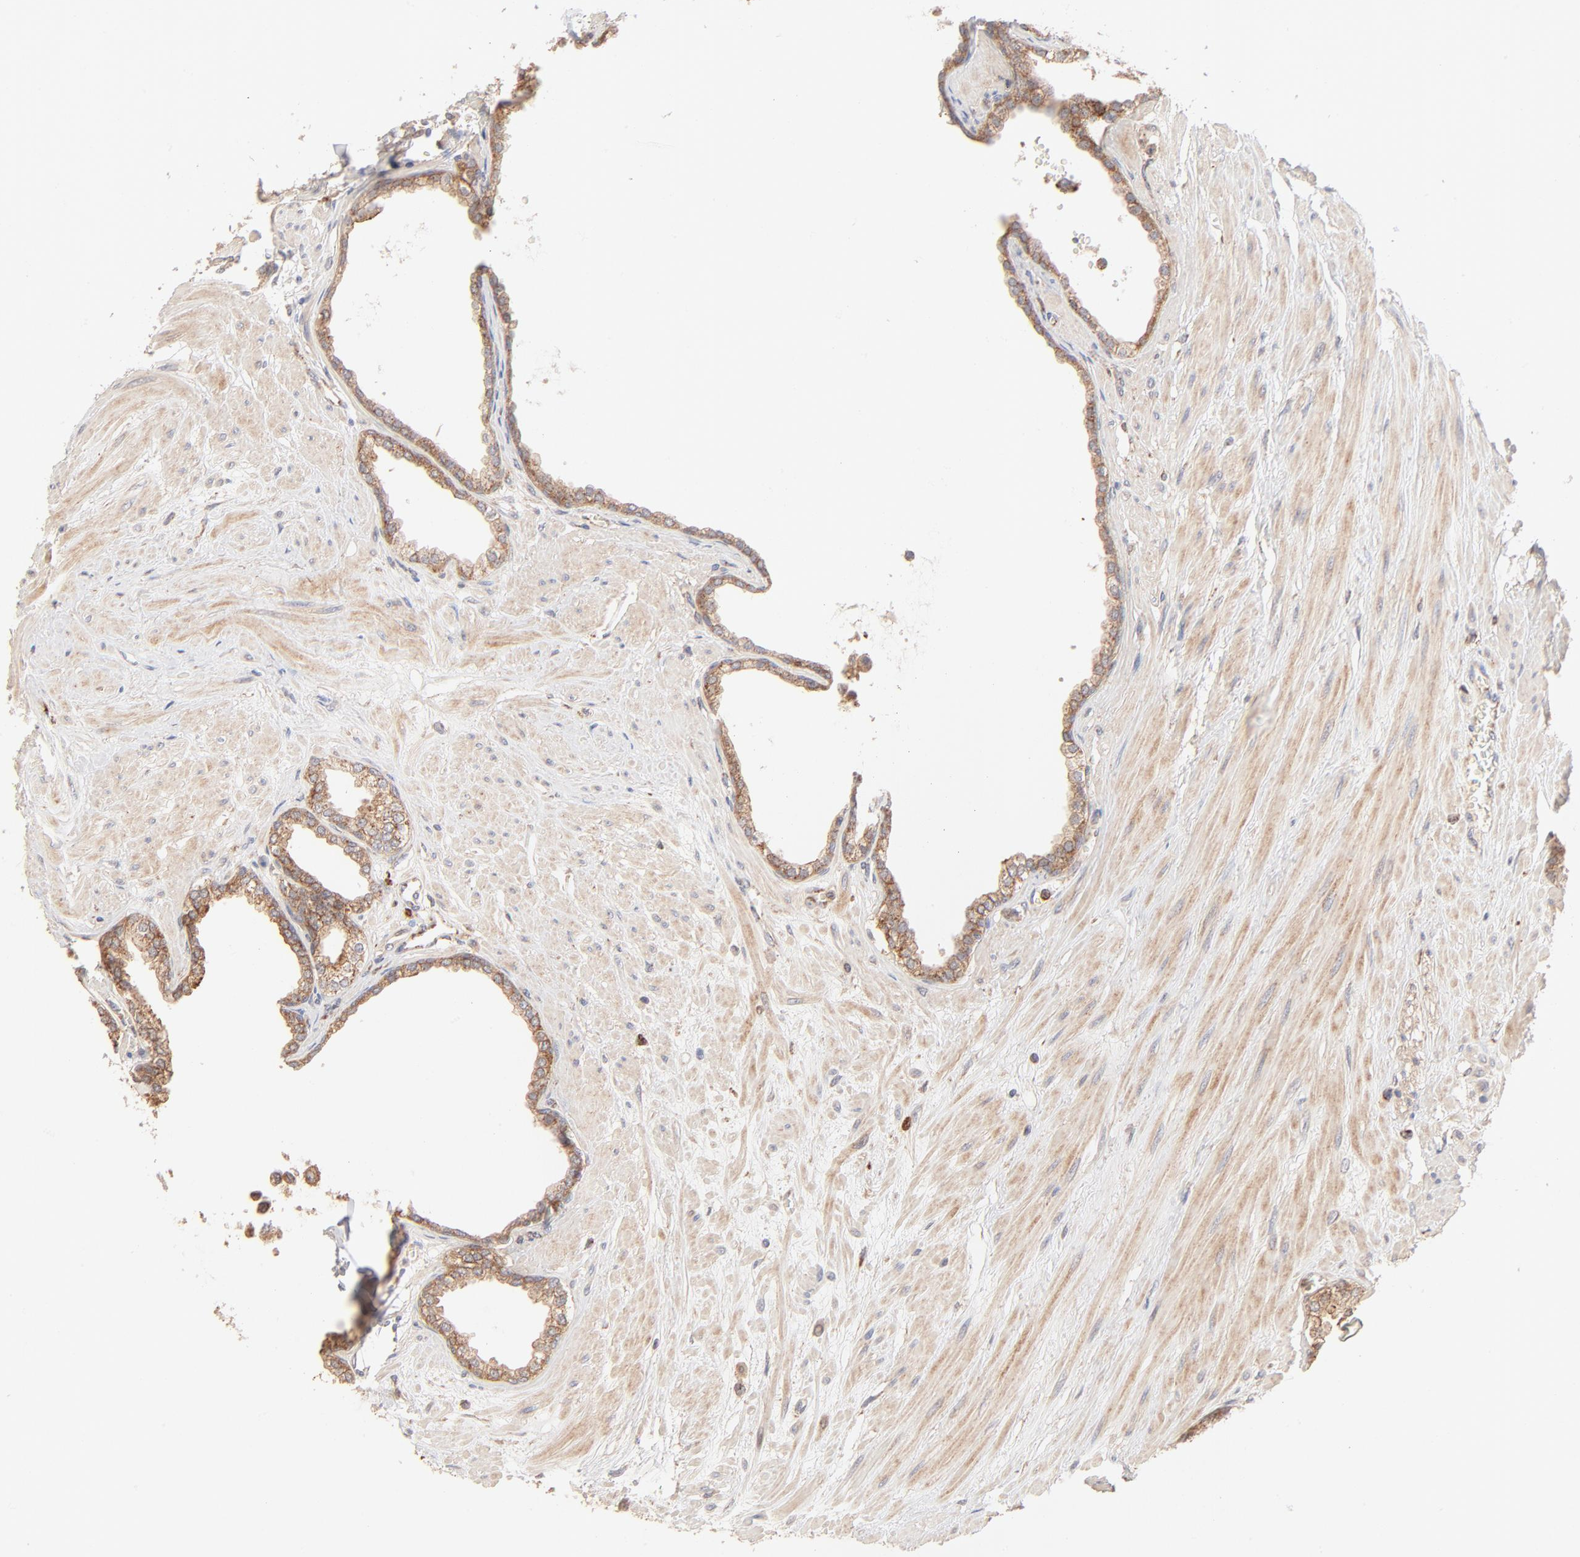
{"staining": {"intensity": "moderate", "quantity": ">75%", "location": "cytoplasmic/membranous"}, "tissue": "prostate", "cell_type": "Glandular cells", "image_type": "normal", "snomed": [{"axis": "morphology", "description": "Normal tissue, NOS"}, {"axis": "topography", "description": "Prostate"}], "caption": "Immunohistochemistry of benign human prostate displays medium levels of moderate cytoplasmic/membranous positivity in approximately >75% of glandular cells. (Brightfield microscopy of DAB IHC at high magnification).", "gene": "CSPG4", "patient": {"sex": "male", "age": 64}}